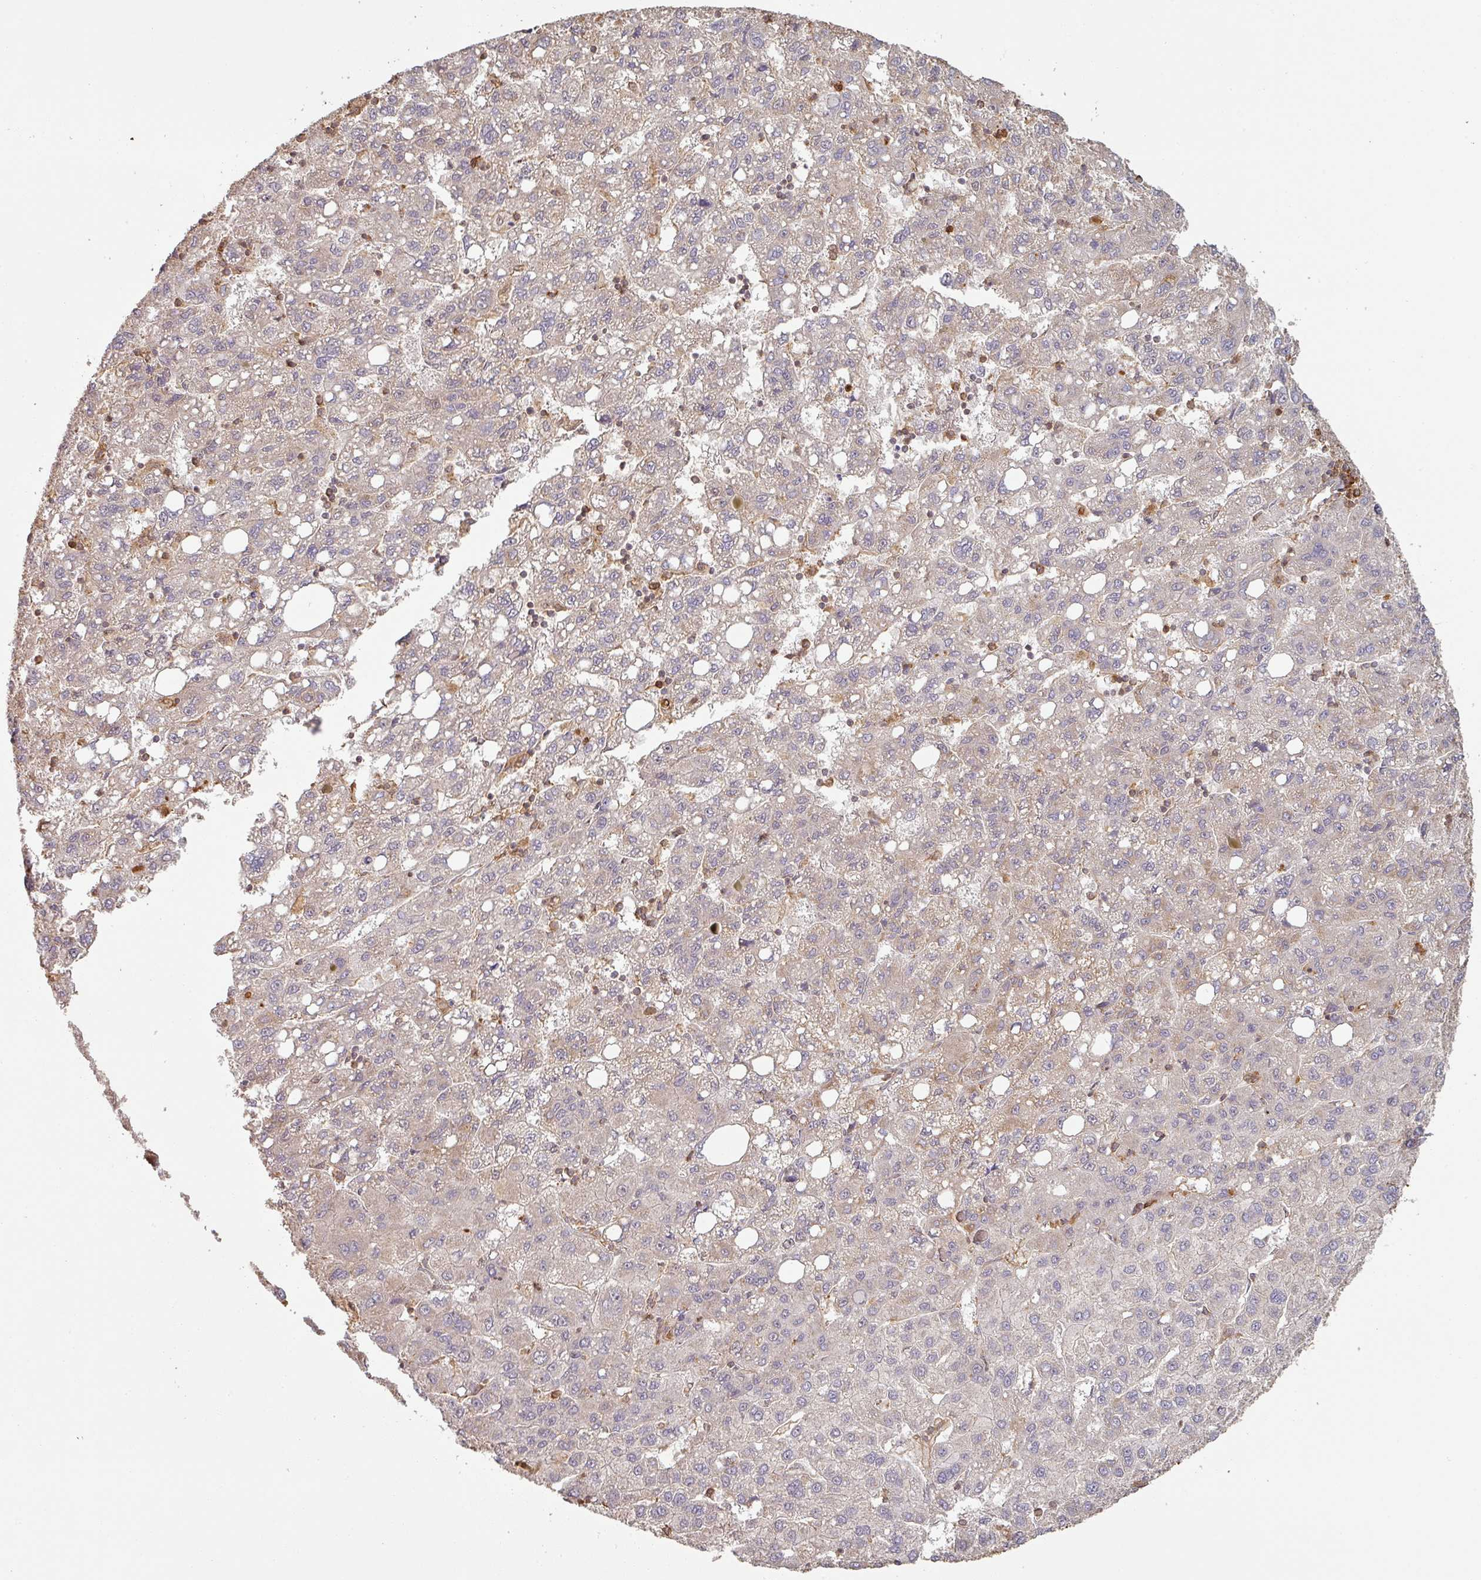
{"staining": {"intensity": "weak", "quantity": "25%-75%", "location": "cytoplasmic/membranous"}, "tissue": "liver cancer", "cell_type": "Tumor cells", "image_type": "cancer", "snomed": [{"axis": "morphology", "description": "Carcinoma, Hepatocellular, NOS"}, {"axis": "topography", "description": "Liver"}], "caption": "The histopathology image demonstrates staining of hepatocellular carcinoma (liver), revealing weak cytoplasmic/membranous protein expression (brown color) within tumor cells.", "gene": "ZNF322", "patient": {"sex": "female", "age": 82}}